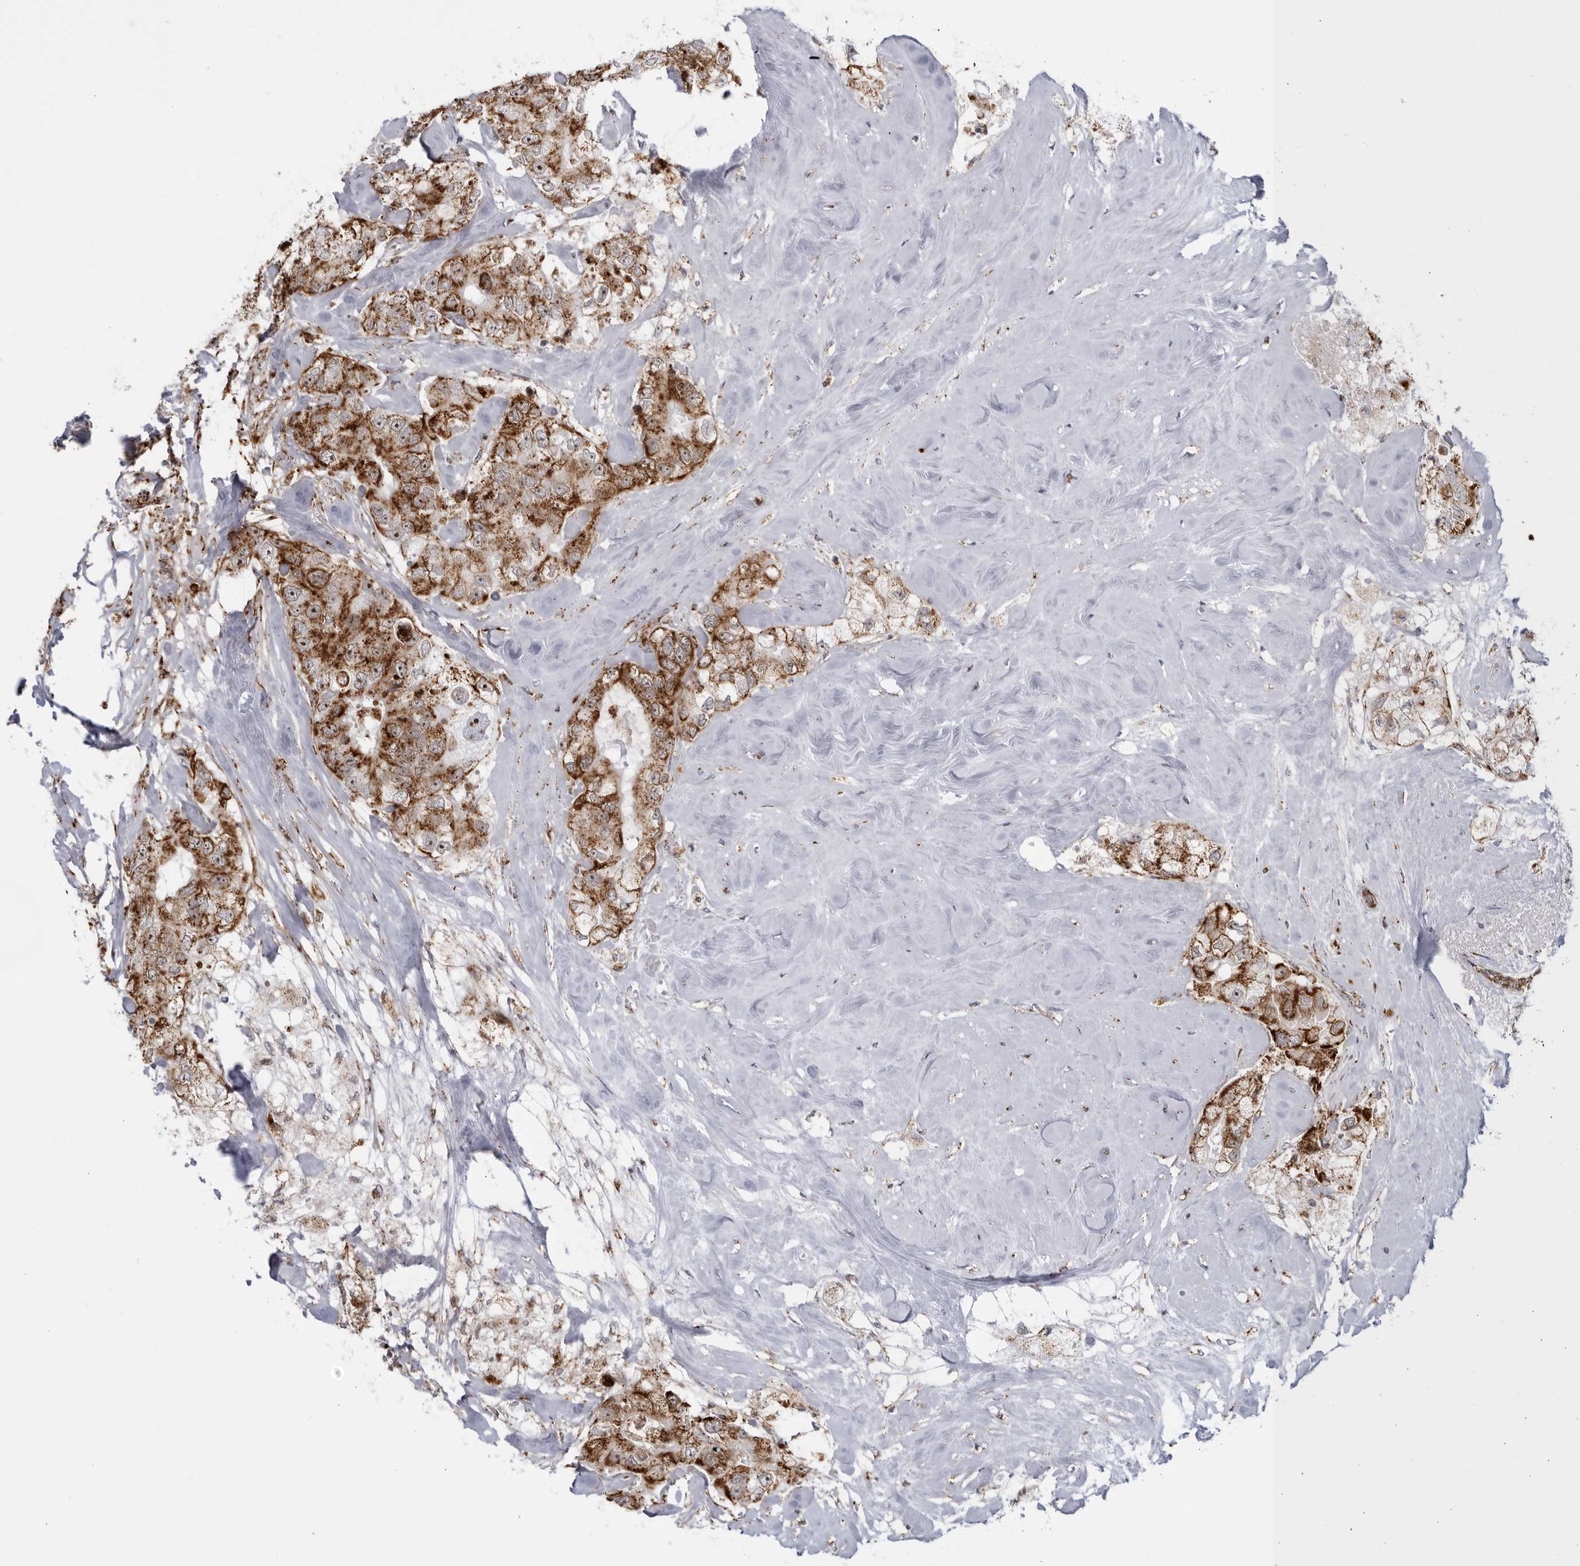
{"staining": {"intensity": "strong", "quantity": ">75%", "location": "cytoplasmic/membranous,nuclear"}, "tissue": "breast cancer", "cell_type": "Tumor cells", "image_type": "cancer", "snomed": [{"axis": "morphology", "description": "Duct carcinoma"}, {"axis": "topography", "description": "Breast"}], "caption": "An immunohistochemistry (IHC) histopathology image of neoplastic tissue is shown. Protein staining in brown labels strong cytoplasmic/membranous and nuclear positivity in infiltrating ductal carcinoma (breast) within tumor cells. (Brightfield microscopy of DAB IHC at high magnification).", "gene": "RBM34", "patient": {"sex": "female", "age": 62}}